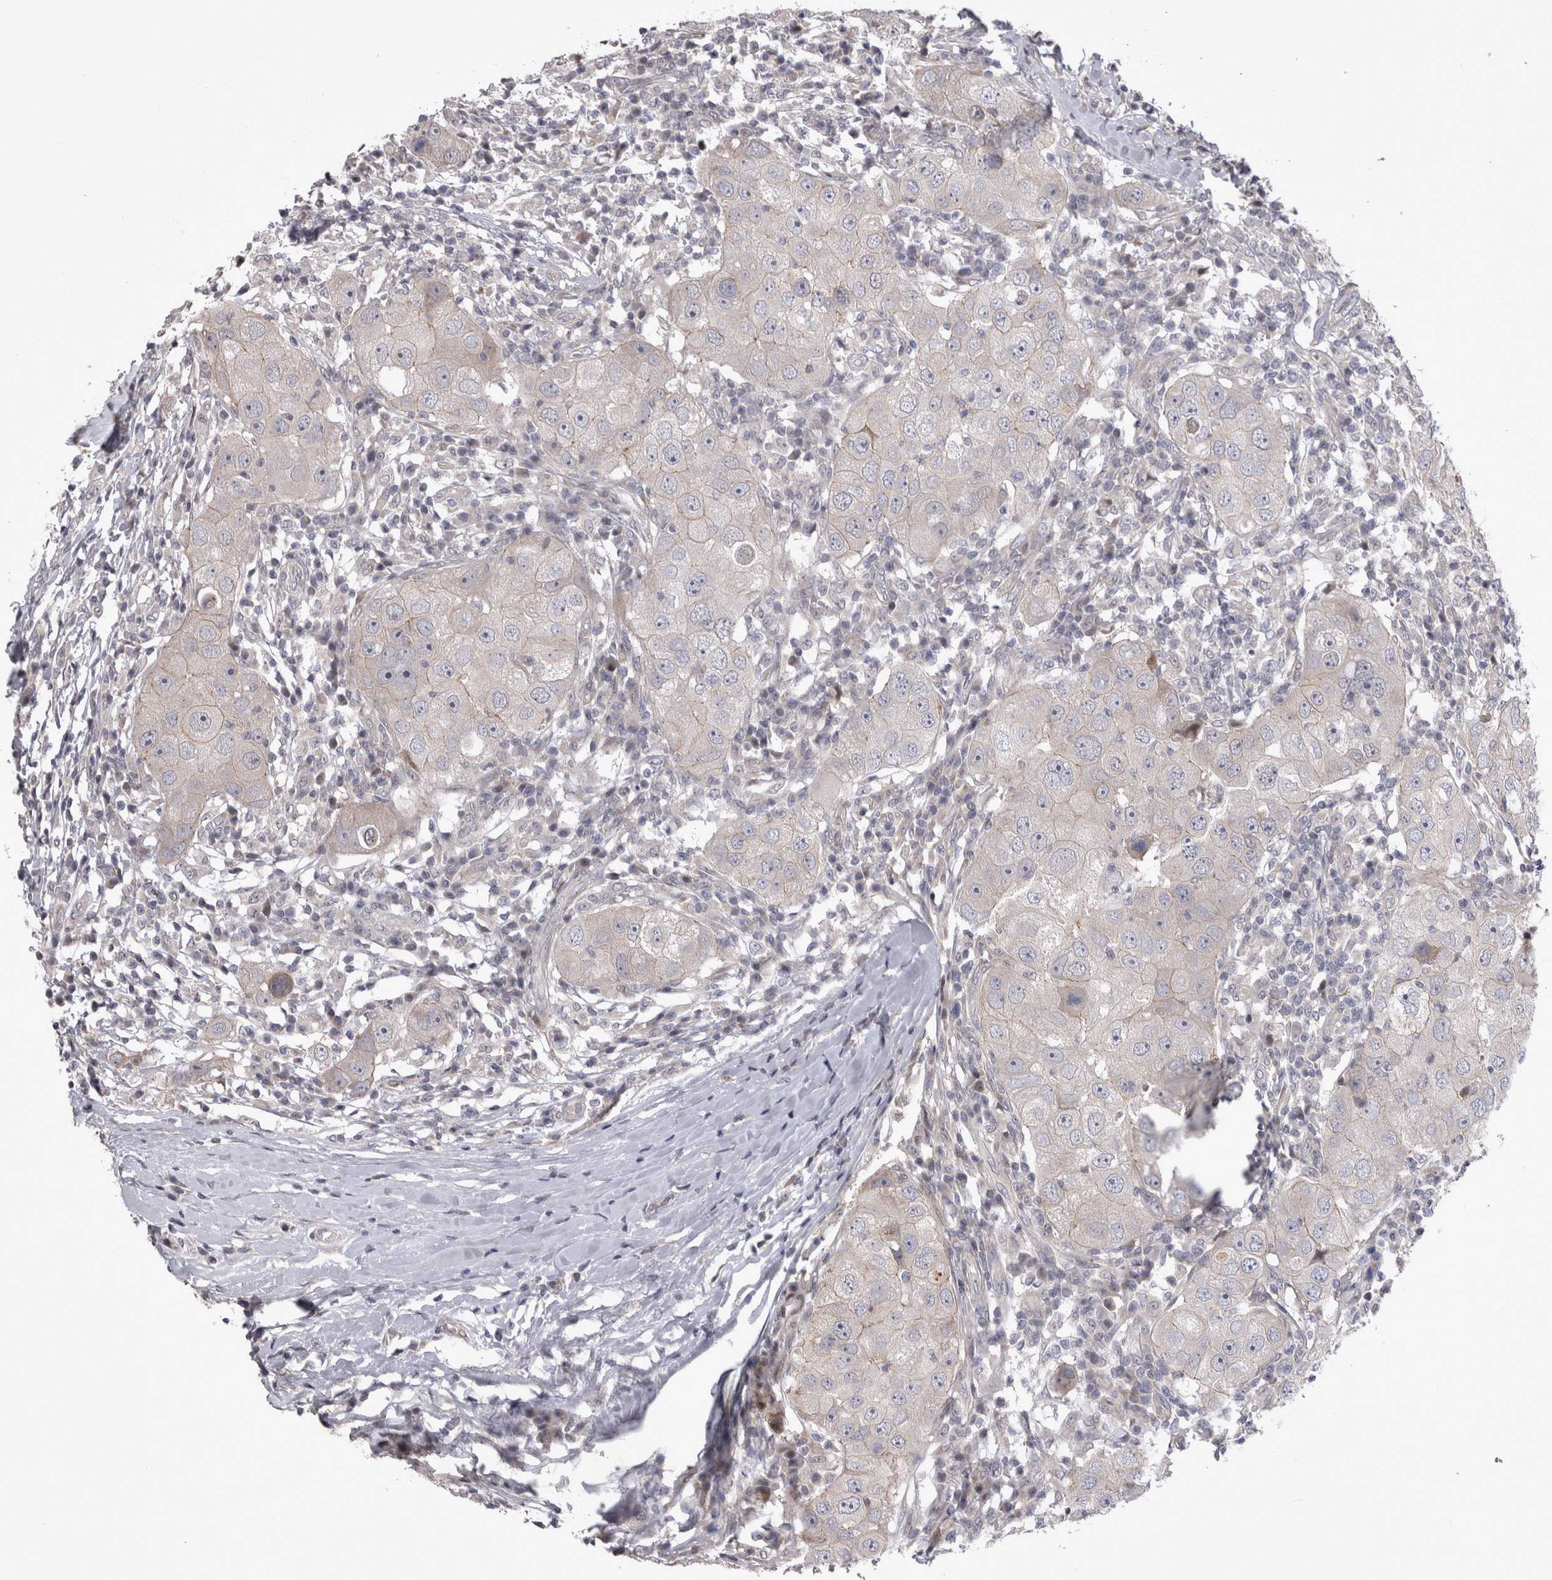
{"staining": {"intensity": "weak", "quantity": "25%-75%", "location": "cytoplasmic/membranous"}, "tissue": "breast cancer", "cell_type": "Tumor cells", "image_type": "cancer", "snomed": [{"axis": "morphology", "description": "Duct carcinoma"}, {"axis": "topography", "description": "Breast"}], "caption": "Brown immunohistochemical staining in breast cancer shows weak cytoplasmic/membranous positivity in approximately 25%-75% of tumor cells.", "gene": "NENF", "patient": {"sex": "female", "age": 27}}